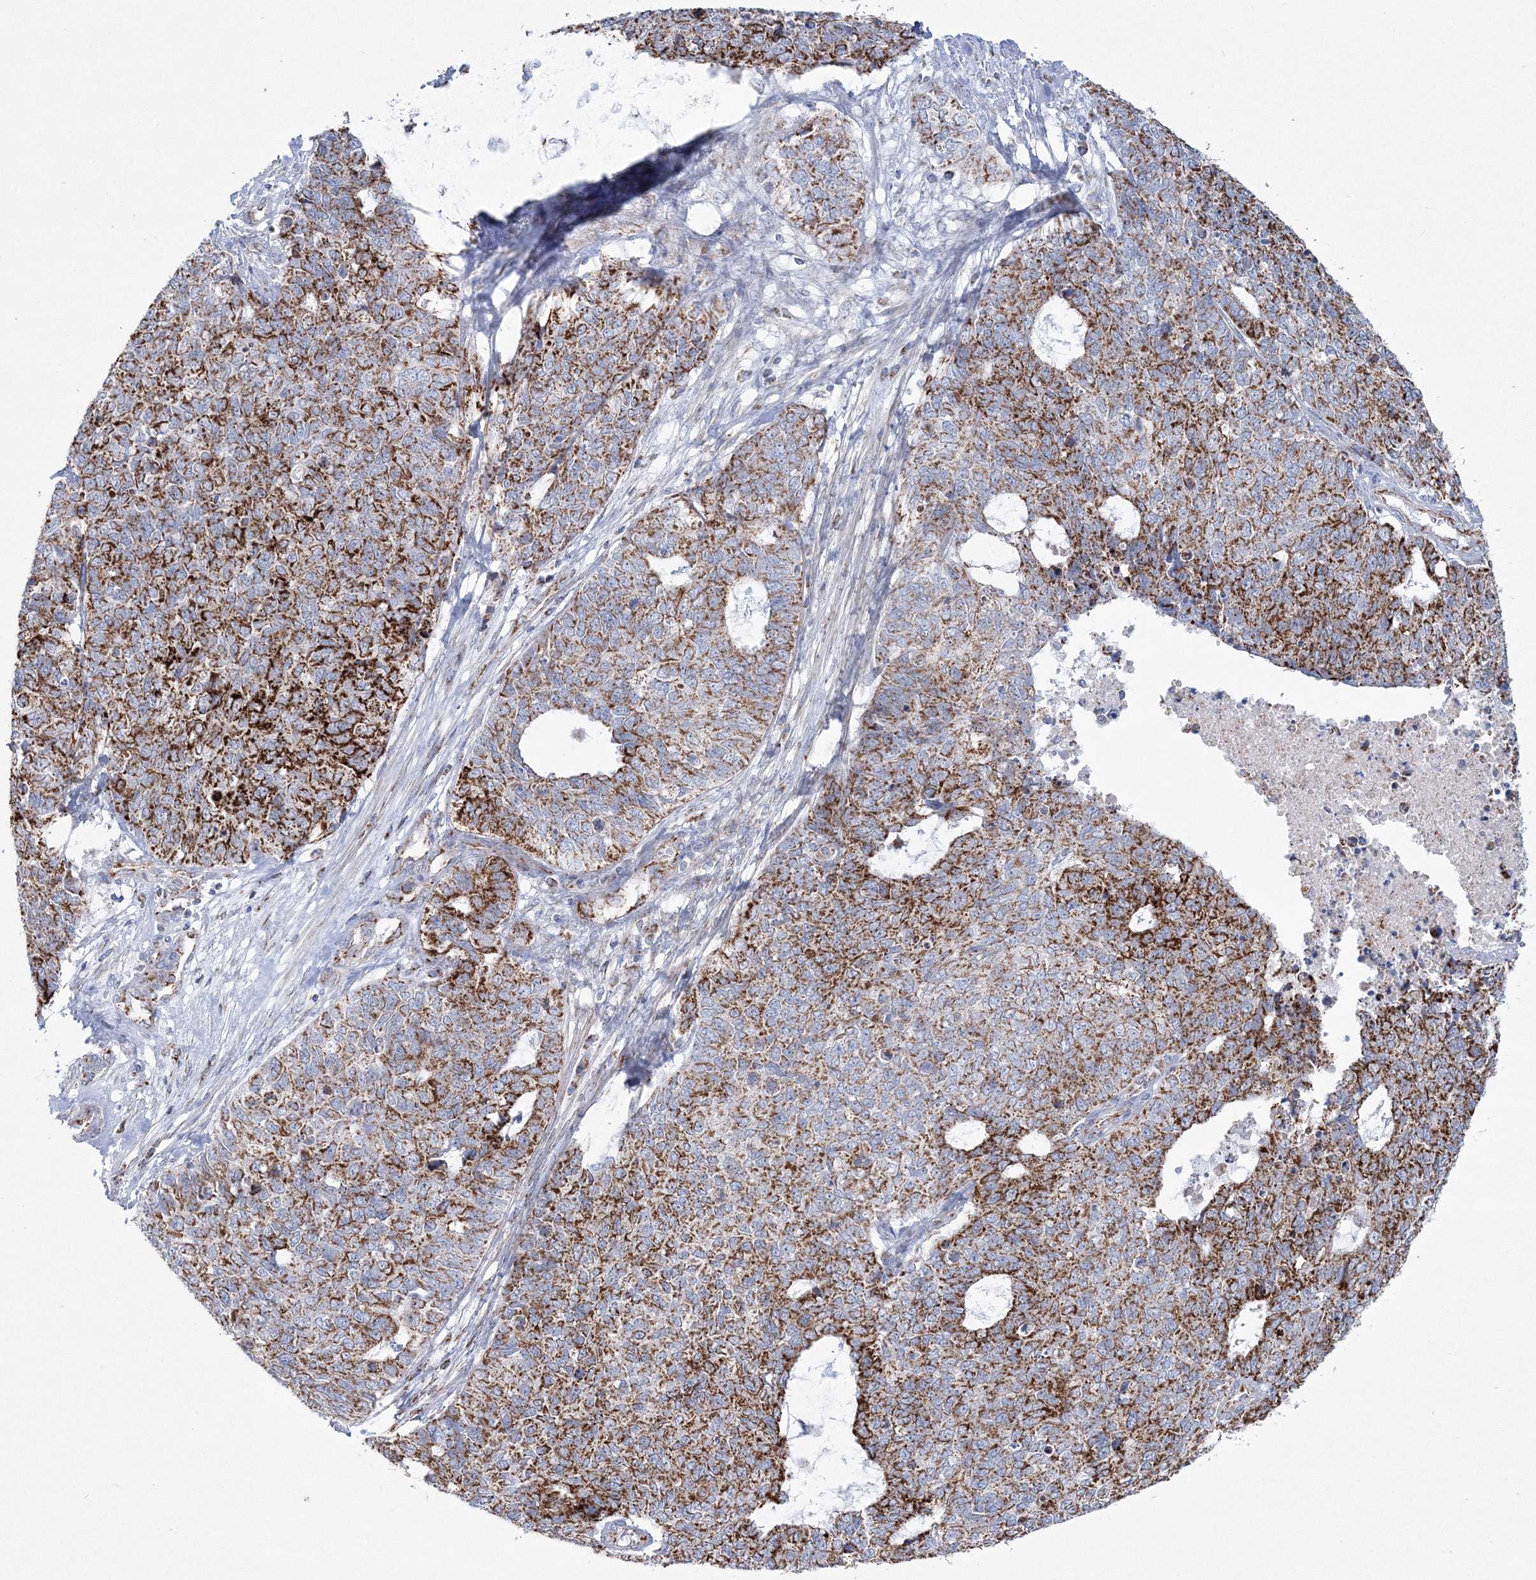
{"staining": {"intensity": "strong", "quantity": ">75%", "location": "cytoplasmic/membranous"}, "tissue": "cervical cancer", "cell_type": "Tumor cells", "image_type": "cancer", "snomed": [{"axis": "morphology", "description": "Squamous cell carcinoma, NOS"}, {"axis": "topography", "description": "Cervix"}], "caption": "Immunohistochemical staining of human cervical cancer displays high levels of strong cytoplasmic/membranous protein expression in about >75% of tumor cells.", "gene": "HIBCH", "patient": {"sex": "female", "age": 63}}